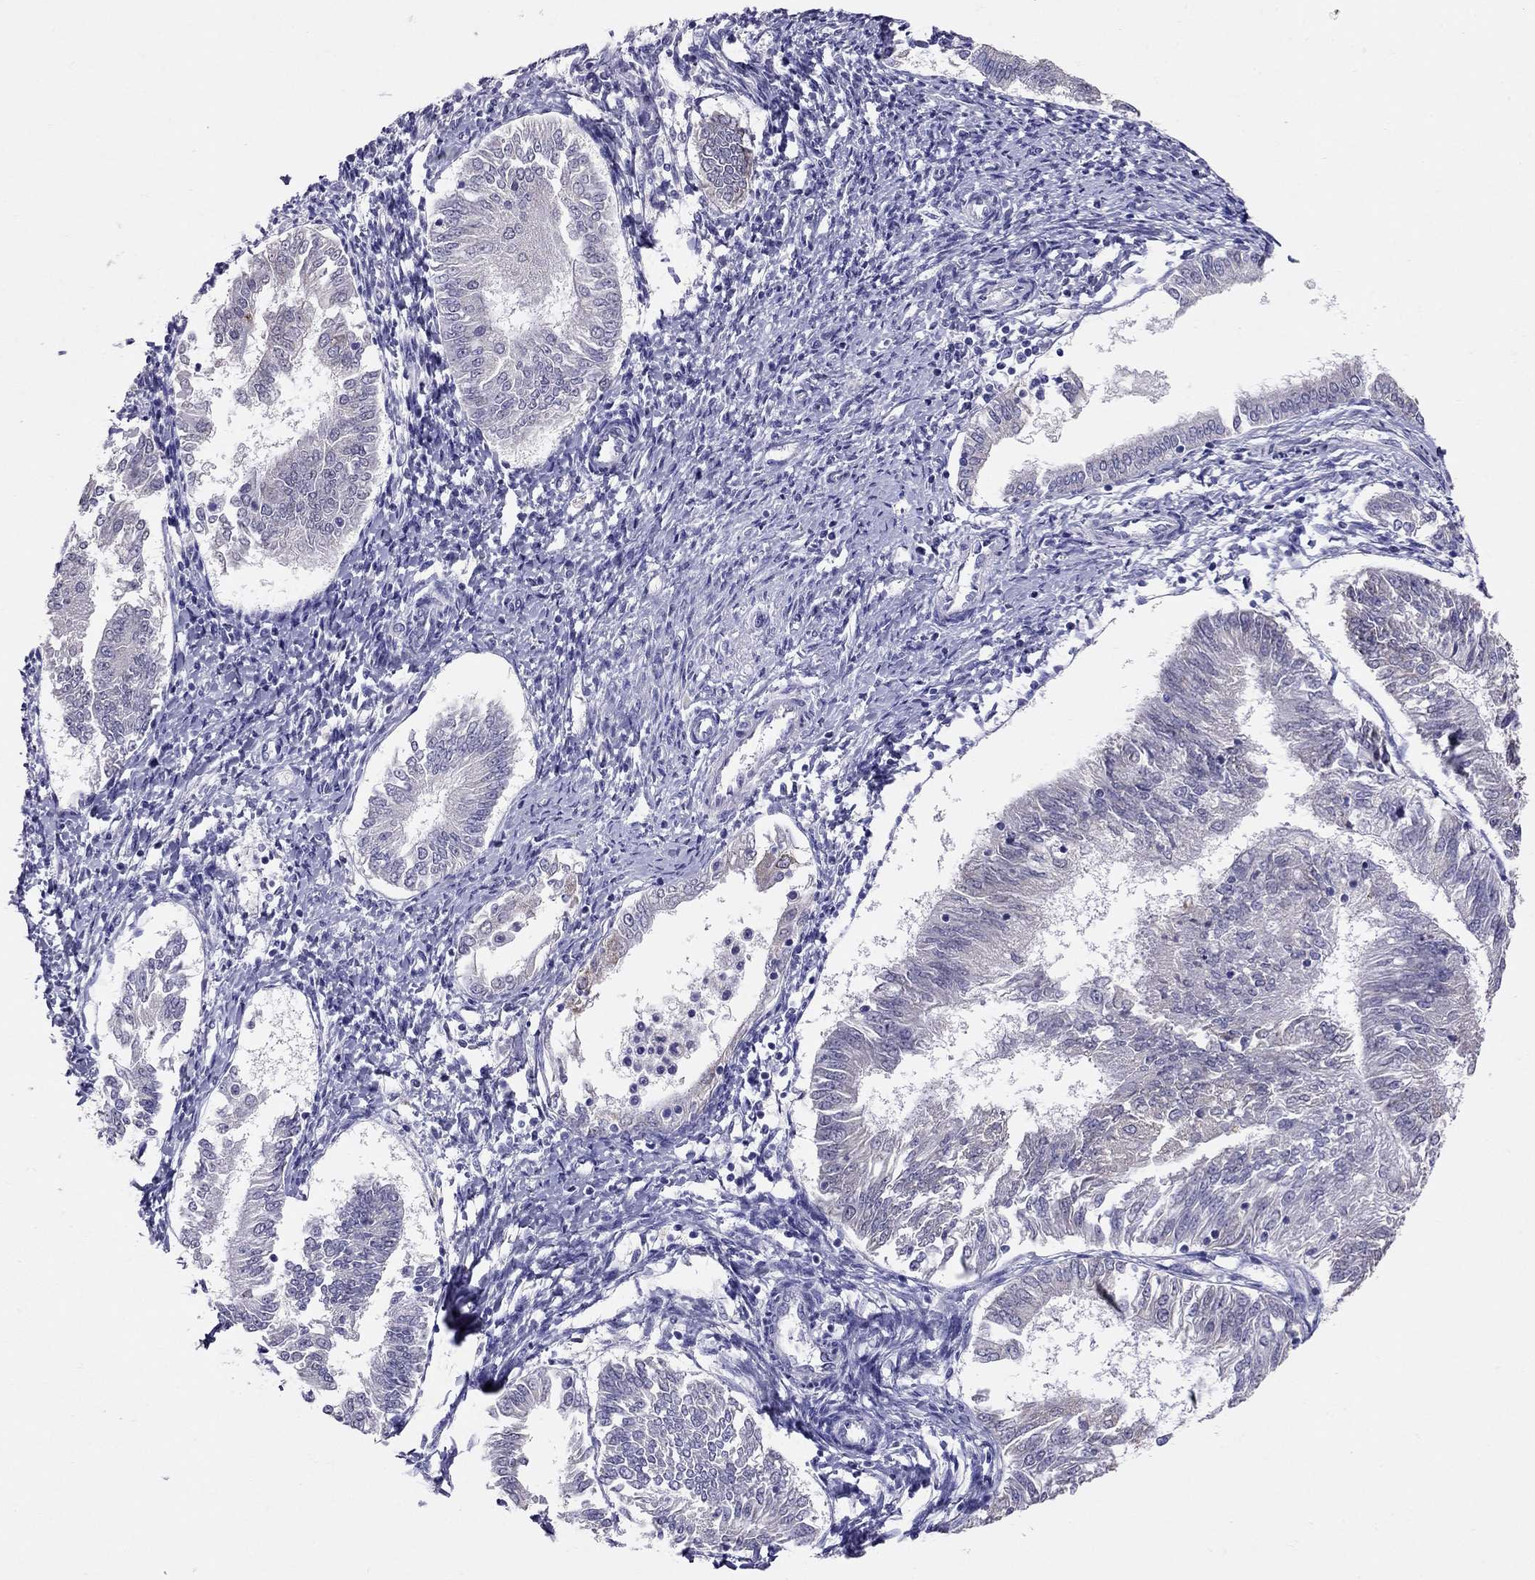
{"staining": {"intensity": "negative", "quantity": "none", "location": "none"}, "tissue": "endometrial cancer", "cell_type": "Tumor cells", "image_type": "cancer", "snomed": [{"axis": "morphology", "description": "Adenocarcinoma, NOS"}, {"axis": "topography", "description": "Endometrium"}], "caption": "Photomicrograph shows no protein expression in tumor cells of endometrial cancer (adenocarcinoma) tissue.", "gene": "MYO3B", "patient": {"sex": "female", "age": 58}}